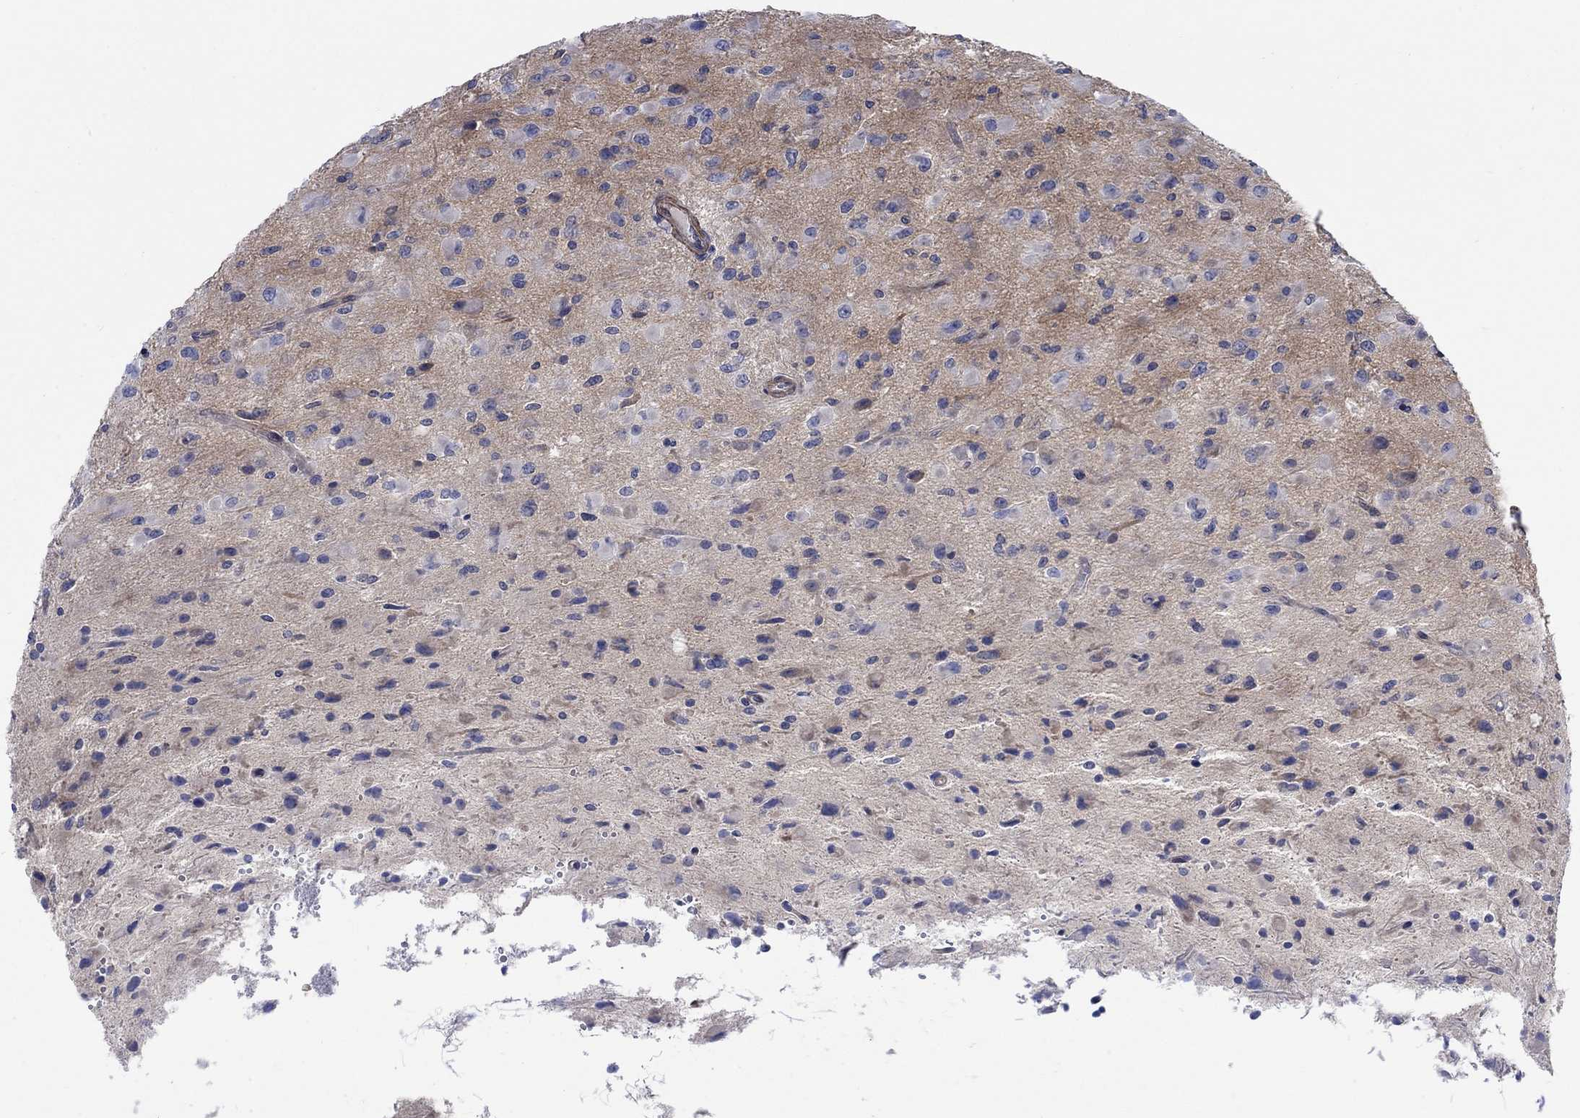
{"staining": {"intensity": "weak", "quantity": "25%-75%", "location": "cytoplasmic/membranous"}, "tissue": "glioma", "cell_type": "Tumor cells", "image_type": "cancer", "snomed": [{"axis": "morphology", "description": "Glioma, malignant, High grade"}, {"axis": "topography", "description": "Cerebral cortex"}], "caption": "Protein analysis of high-grade glioma (malignant) tissue shows weak cytoplasmic/membranous expression in about 25%-75% of tumor cells.", "gene": "SCN7A", "patient": {"sex": "male", "age": 35}}